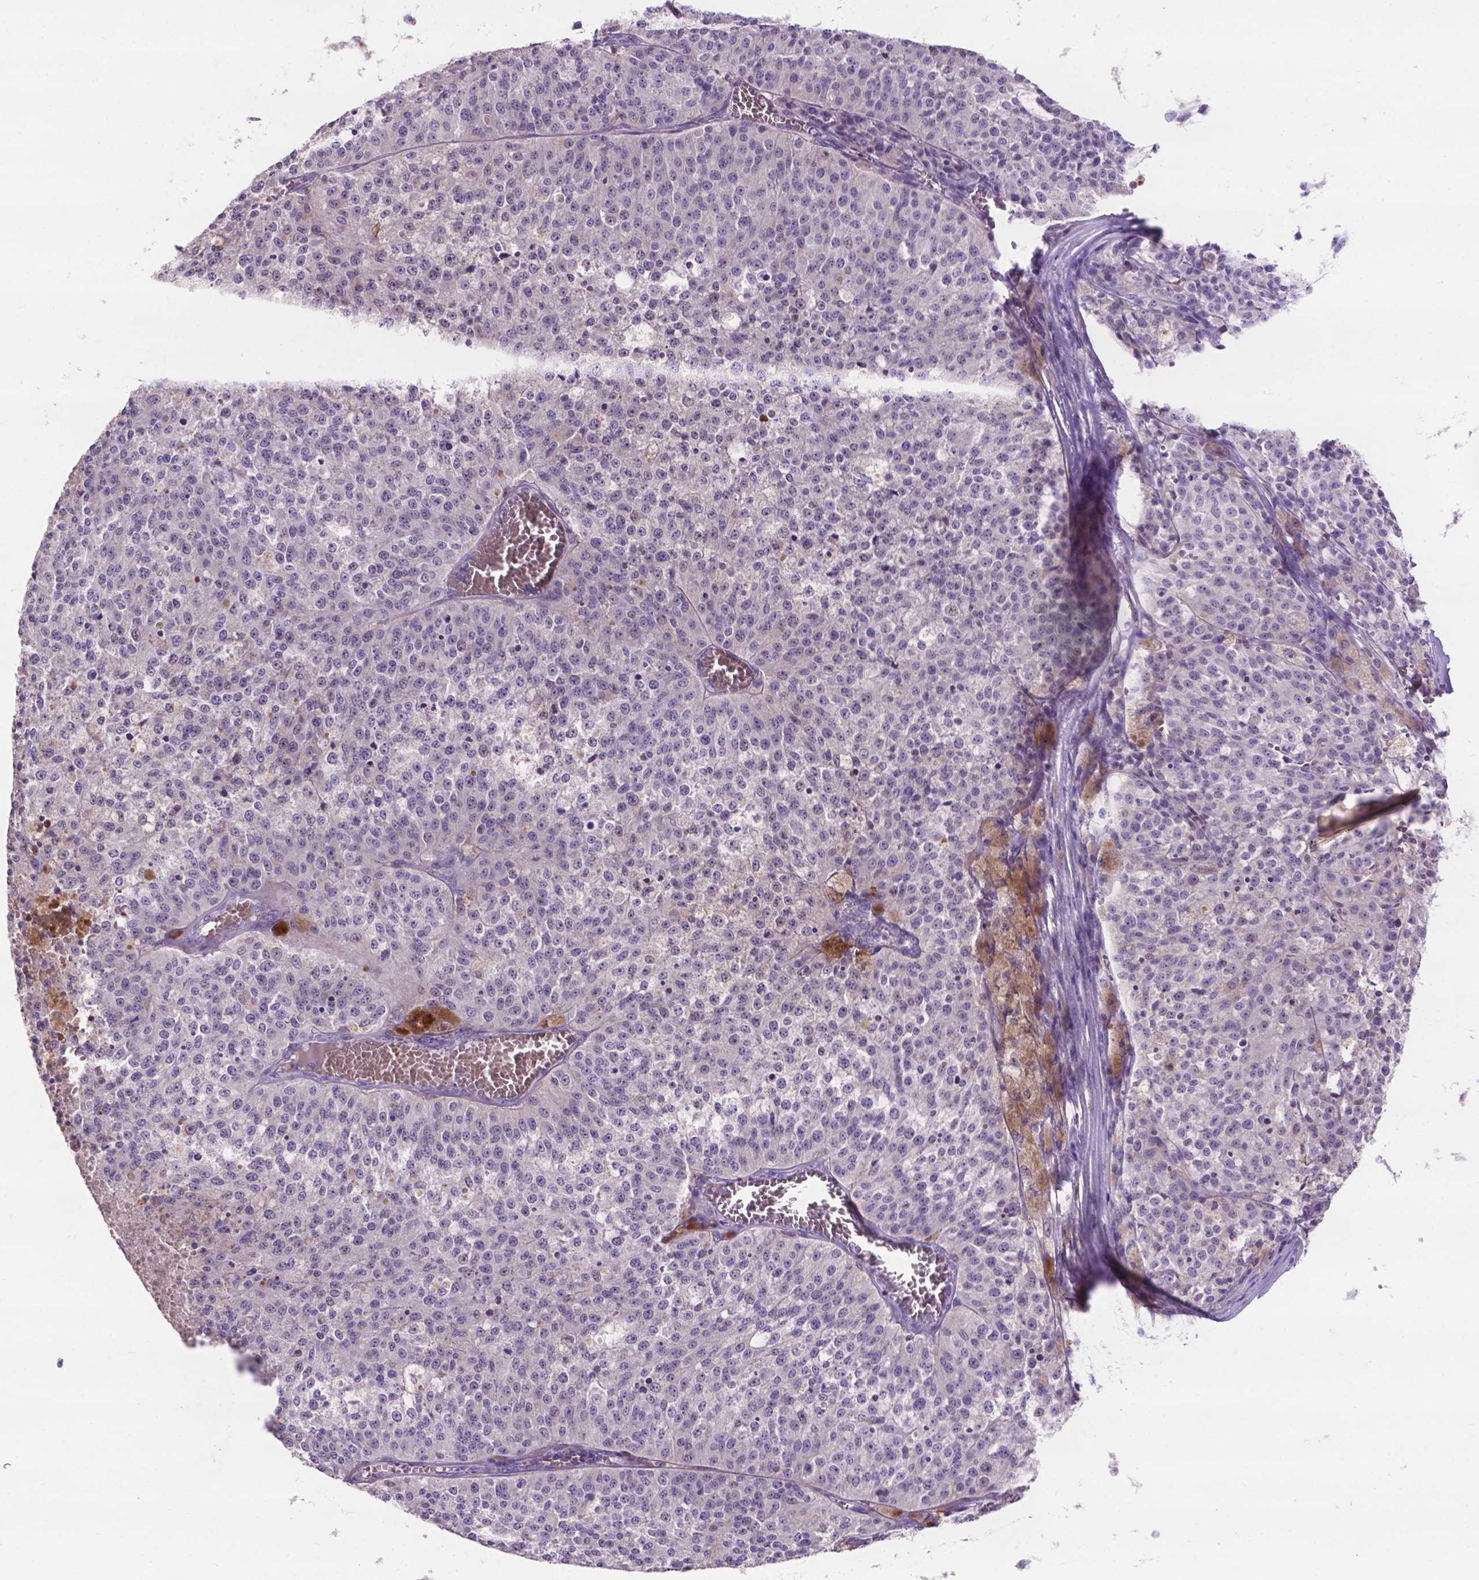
{"staining": {"intensity": "negative", "quantity": "none", "location": "none"}, "tissue": "melanoma", "cell_type": "Tumor cells", "image_type": "cancer", "snomed": [{"axis": "morphology", "description": "Malignant melanoma, Metastatic site"}, {"axis": "topography", "description": "Lymph node"}], "caption": "Tumor cells are negative for brown protein staining in malignant melanoma (metastatic site).", "gene": "PLSCR1", "patient": {"sex": "female", "age": 64}}